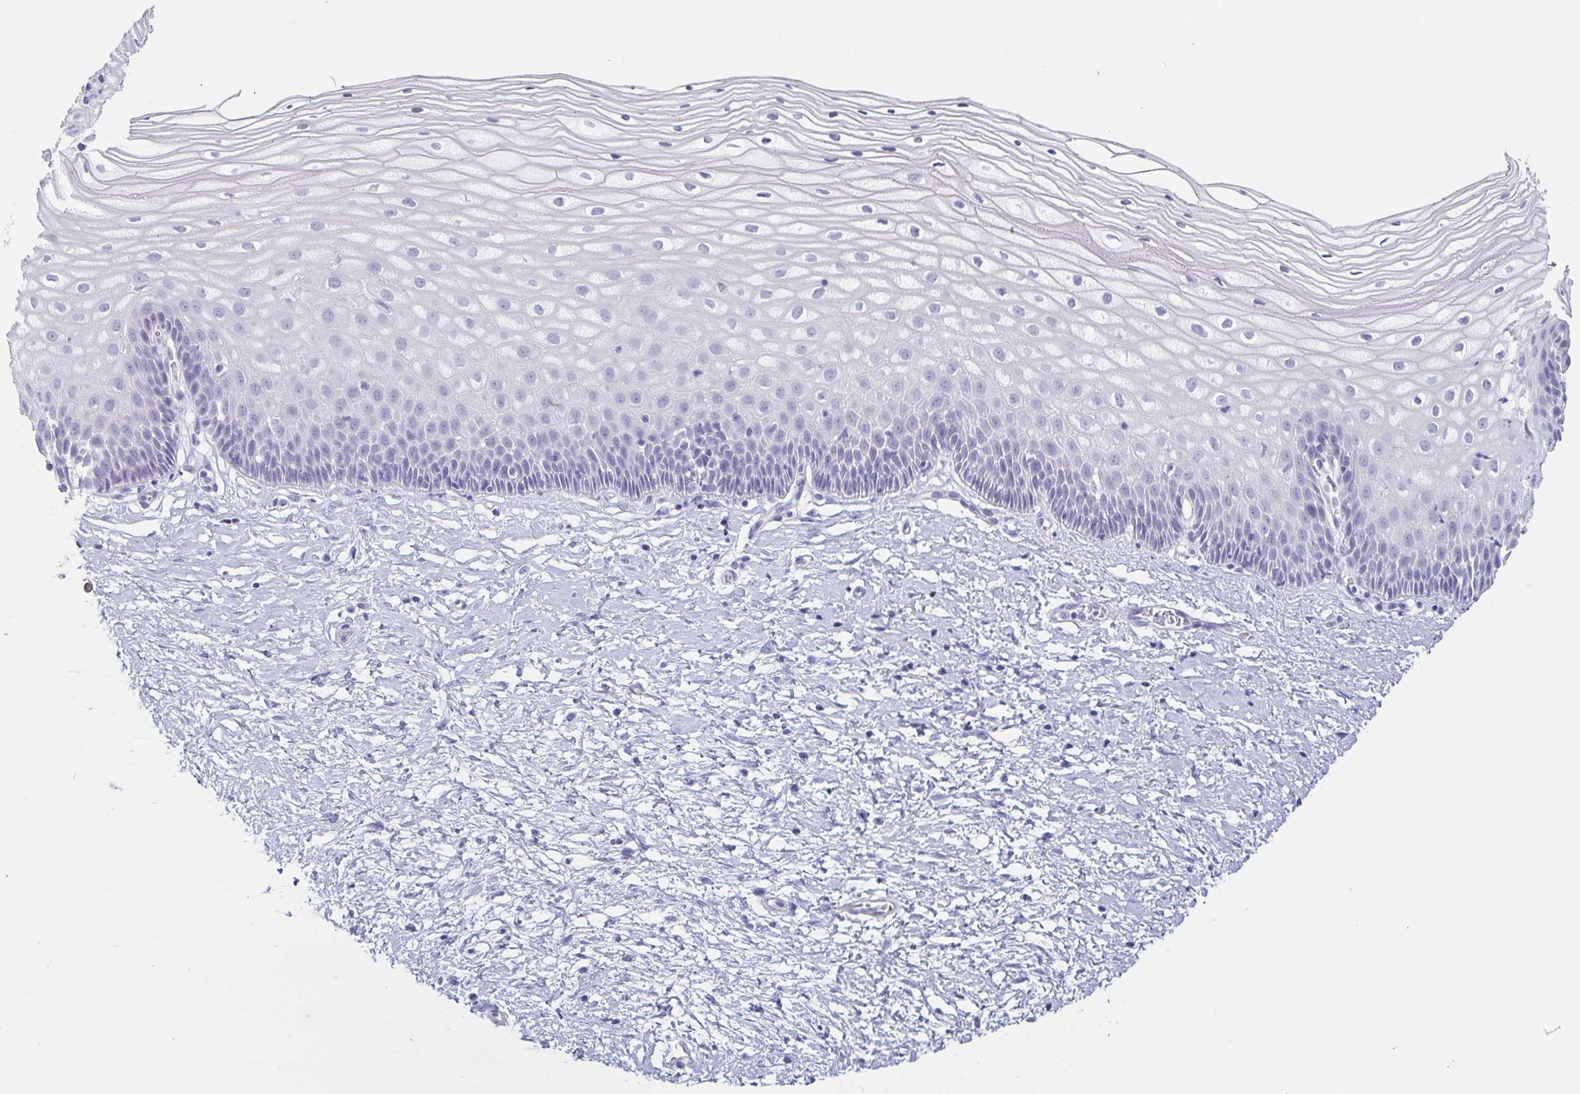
{"staining": {"intensity": "negative", "quantity": "none", "location": "none"}, "tissue": "cervix", "cell_type": "Glandular cells", "image_type": "normal", "snomed": [{"axis": "morphology", "description": "Normal tissue, NOS"}, {"axis": "topography", "description": "Cervix"}], "caption": "DAB immunohistochemical staining of normal human cervix demonstrates no significant expression in glandular cells.", "gene": "ENSG00000275778", "patient": {"sex": "female", "age": 36}}